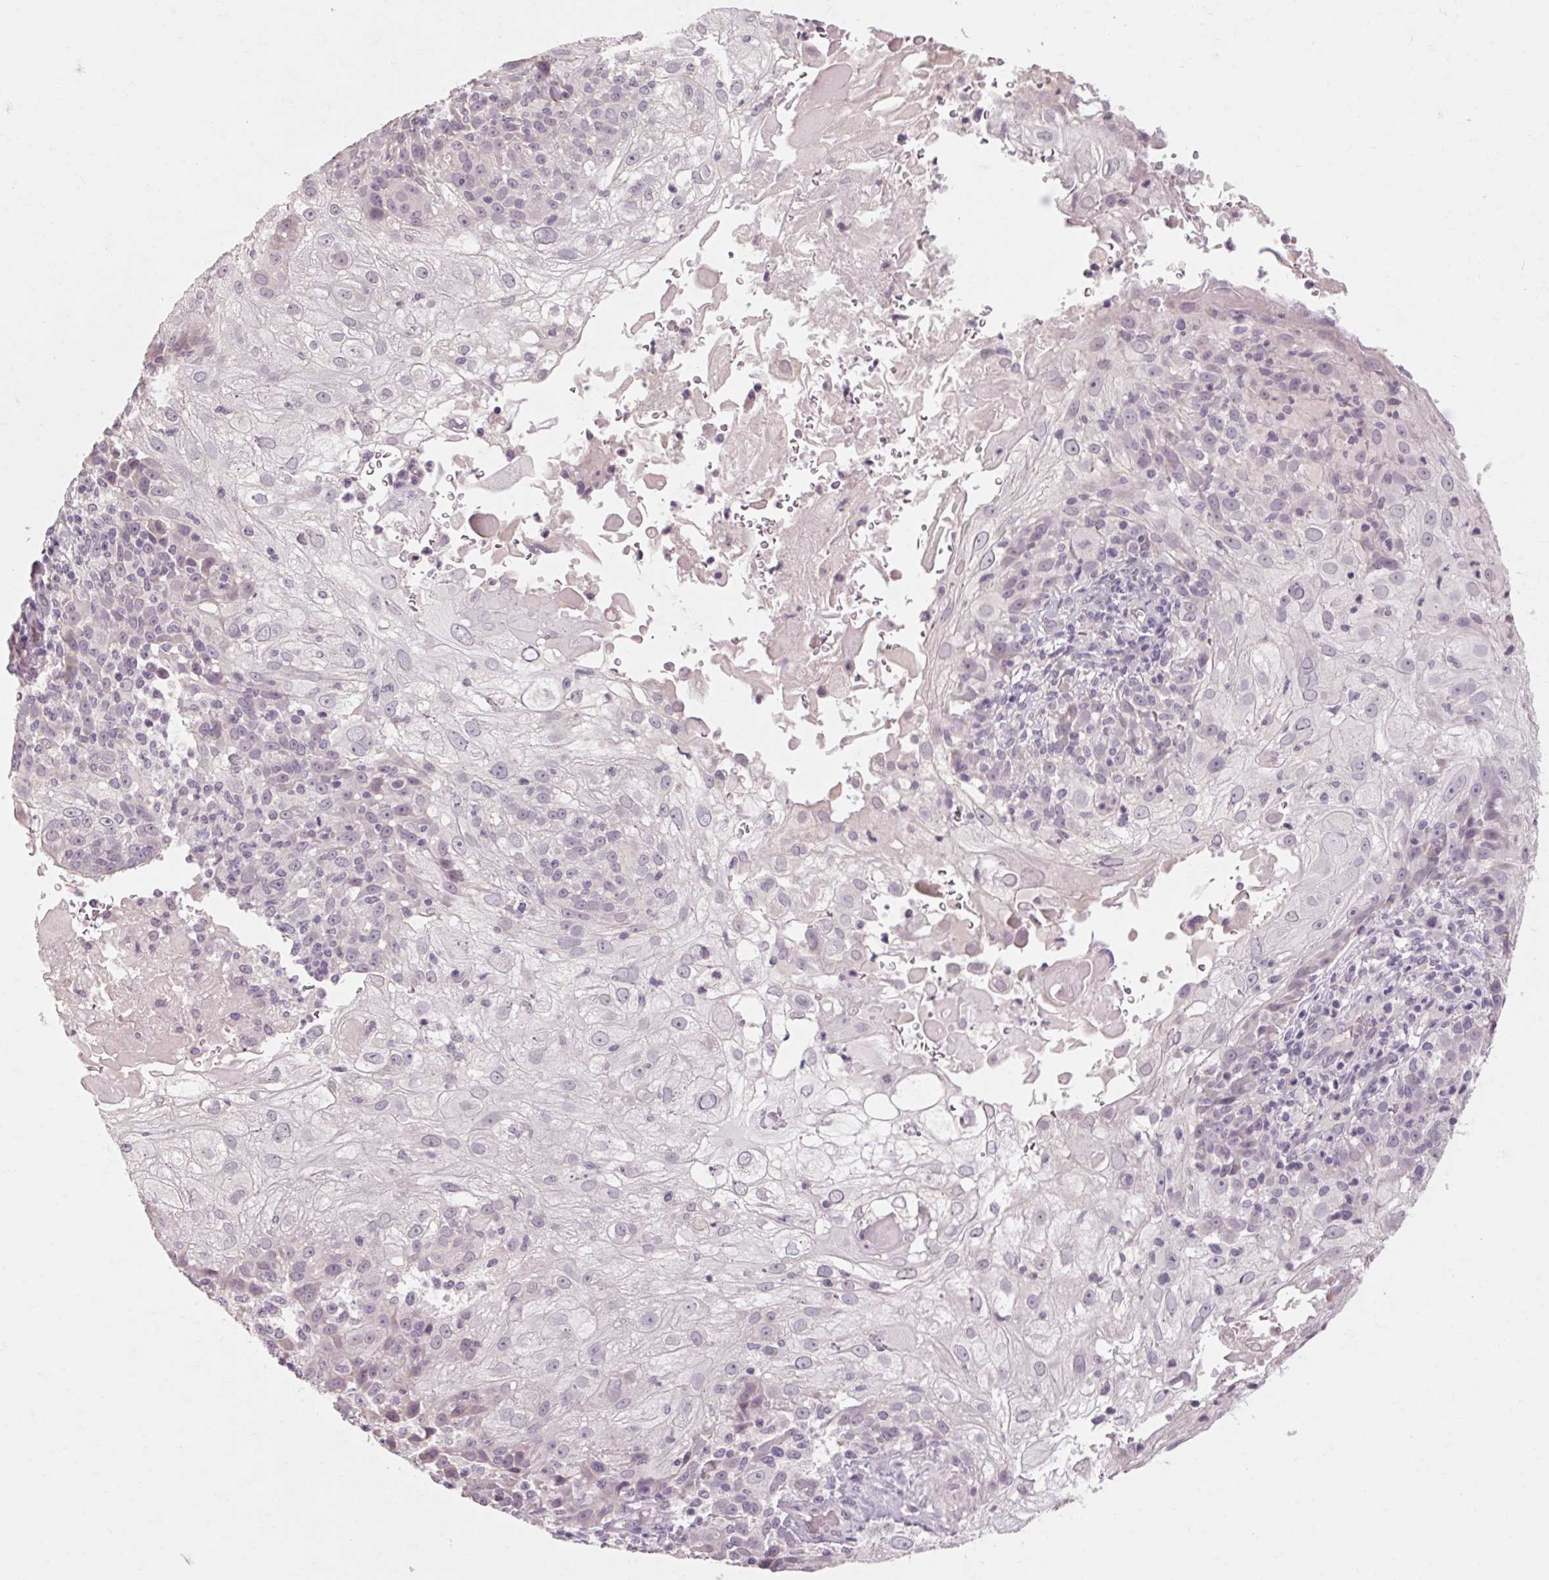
{"staining": {"intensity": "negative", "quantity": "none", "location": "none"}, "tissue": "skin cancer", "cell_type": "Tumor cells", "image_type": "cancer", "snomed": [{"axis": "morphology", "description": "Normal tissue, NOS"}, {"axis": "morphology", "description": "Squamous cell carcinoma, NOS"}, {"axis": "topography", "description": "Skin"}], "caption": "An immunohistochemistry histopathology image of skin cancer is shown. There is no staining in tumor cells of skin cancer.", "gene": "POMC", "patient": {"sex": "female", "age": 83}}